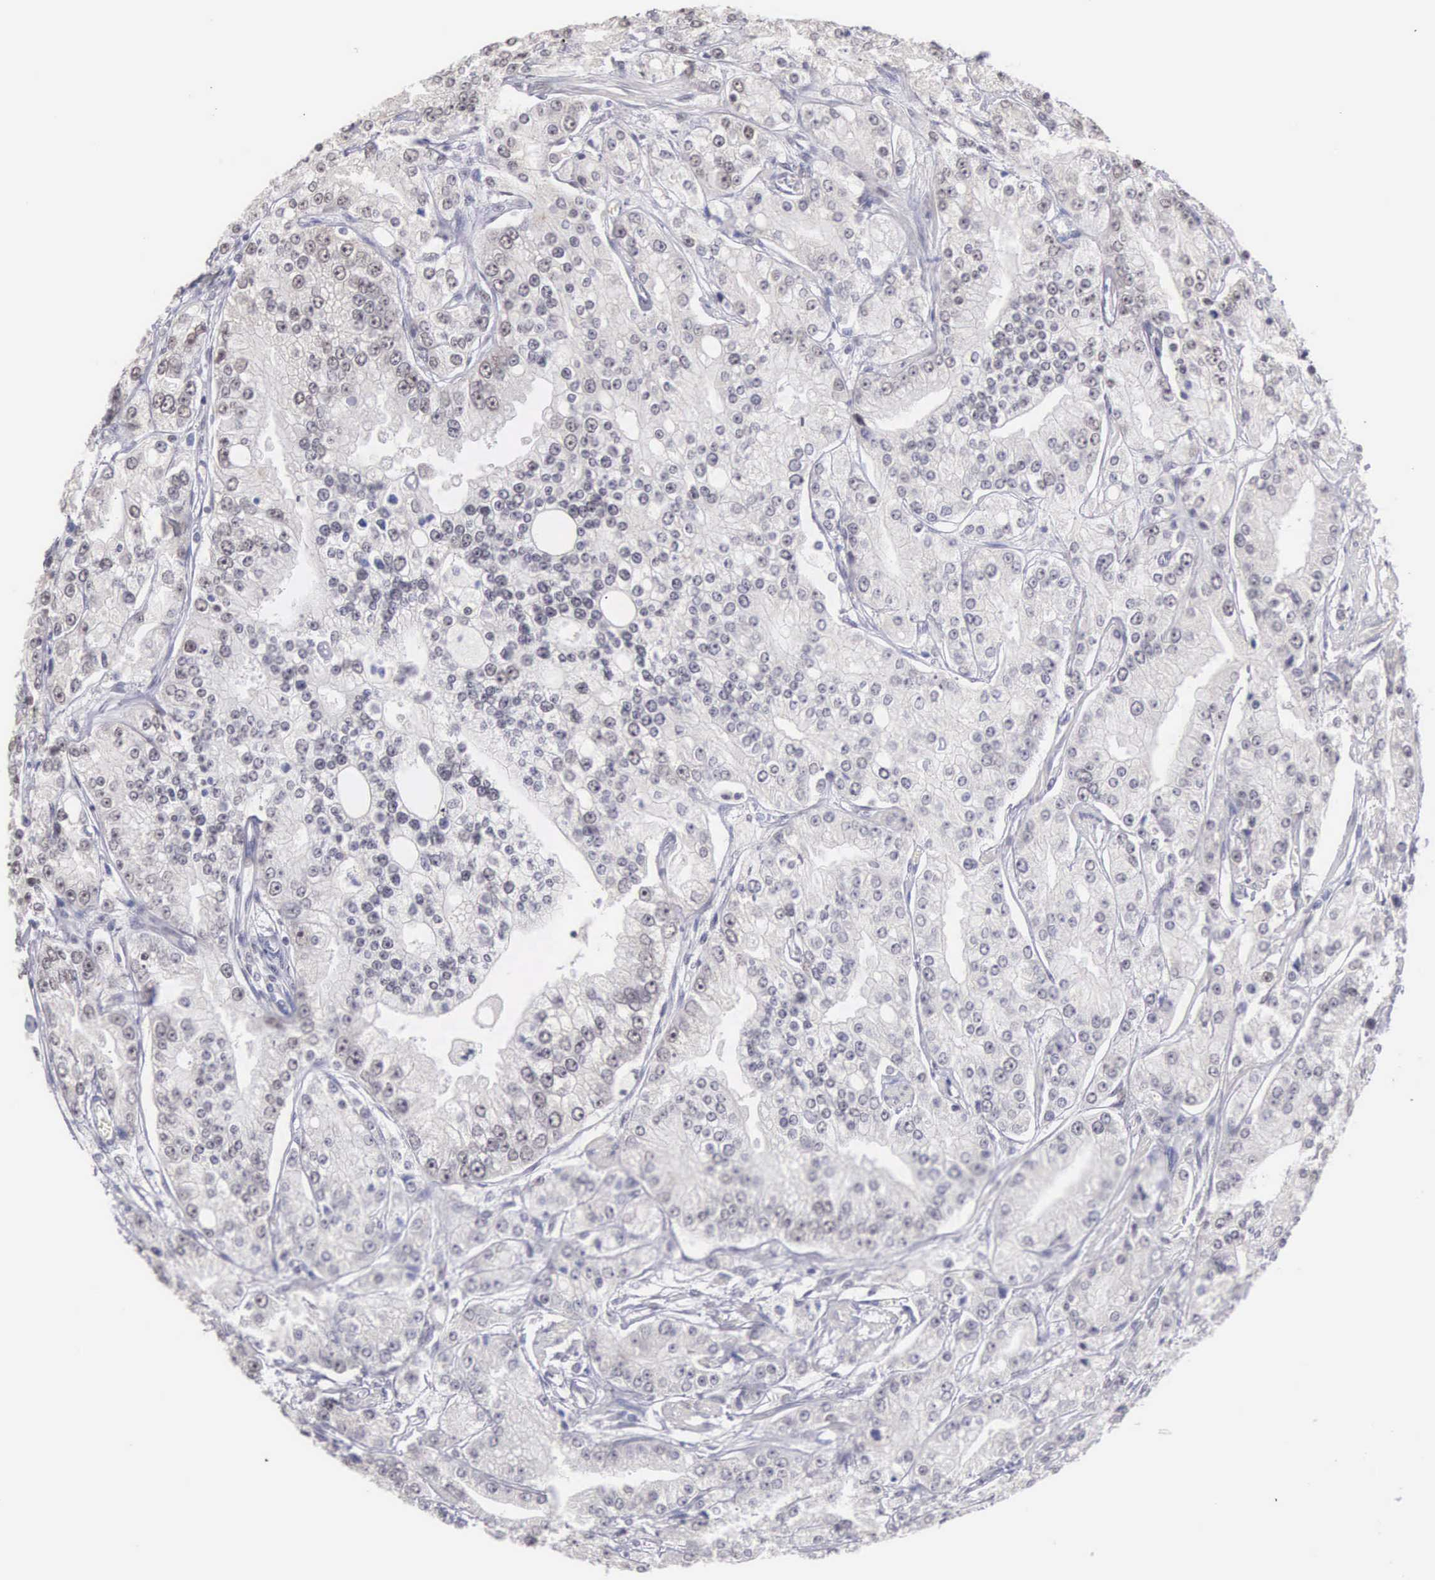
{"staining": {"intensity": "negative", "quantity": "none", "location": "none"}, "tissue": "prostate cancer", "cell_type": "Tumor cells", "image_type": "cancer", "snomed": [{"axis": "morphology", "description": "Adenocarcinoma, Medium grade"}, {"axis": "topography", "description": "Prostate"}], "caption": "There is no significant staining in tumor cells of prostate cancer.", "gene": "HMGXB4", "patient": {"sex": "male", "age": 72}}